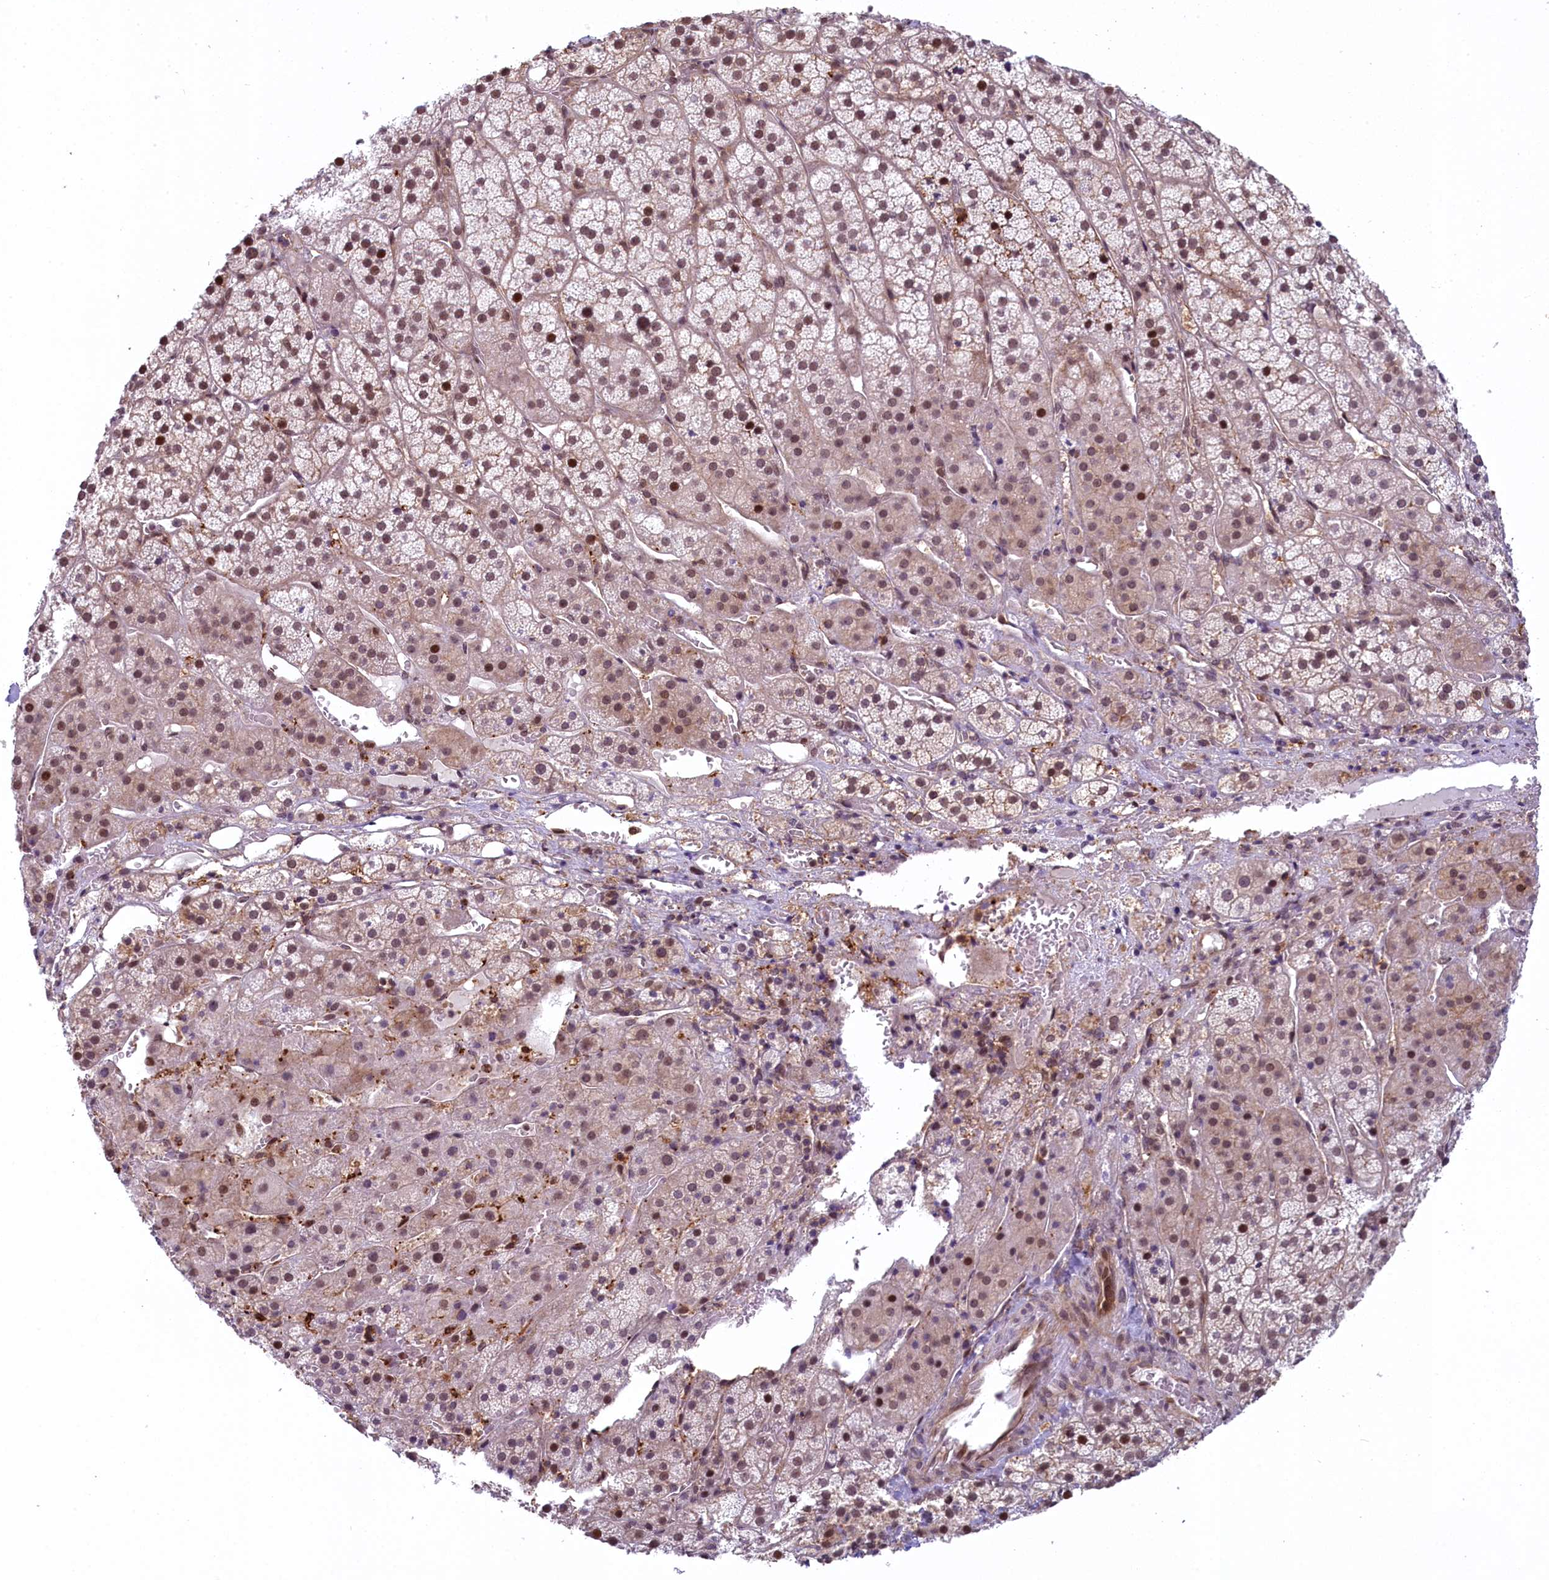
{"staining": {"intensity": "moderate", "quantity": "25%-75%", "location": "nuclear"}, "tissue": "adrenal gland", "cell_type": "Glandular cells", "image_type": "normal", "snomed": [{"axis": "morphology", "description": "Normal tissue, NOS"}, {"axis": "topography", "description": "Adrenal gland"}], "caption": "Protein positivity by immunohistochemistry reveals moderate nuclear positivity in about 25%-75% of glandular cells in benign adrenal gland.", "gene": "FCHO1", "patient": {"sex": "female", "age": 44}}